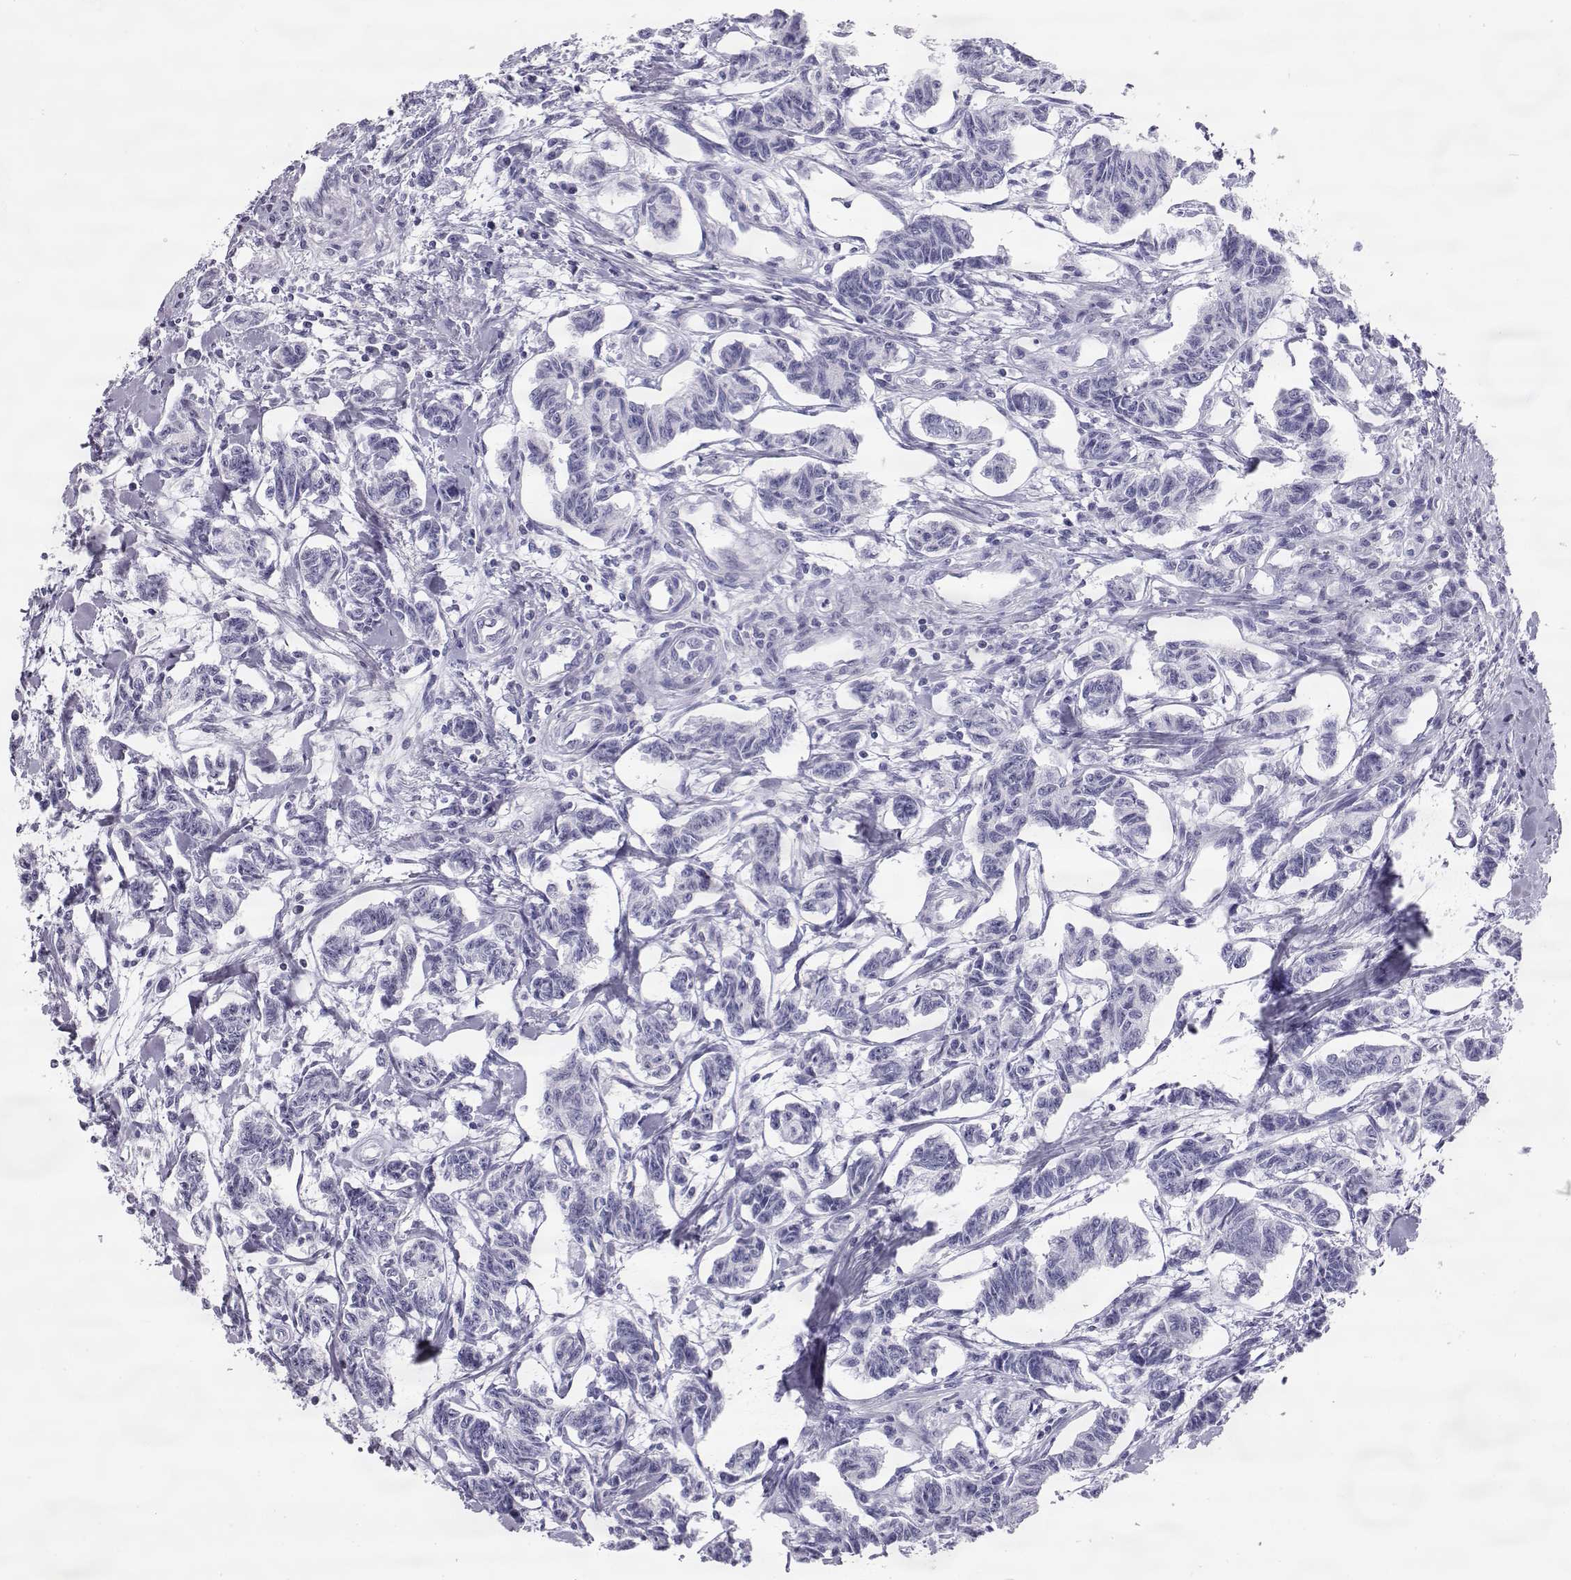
{"staining": {"intensity": "negative", "quantity": "none", "location": "none"}, "tissue": "carcinoid", "cell_type": "Tumor cells", "image_type": "cancer", "snomed": [{"axis": "morphology", "description": "Carcinoid, malignant, NOS"}, {"axis": "topography", "description": "Kidney"}], "caption": "Photomicrograph shows no significant protein expression in tumor cells of carcinoid. Brightfield microscopy of IHC stained with DAB (brown) and hematoxylin (blue), captured at high magnification.", "gene": "RD3", "patient": {"sex": "female", "age": 41}}